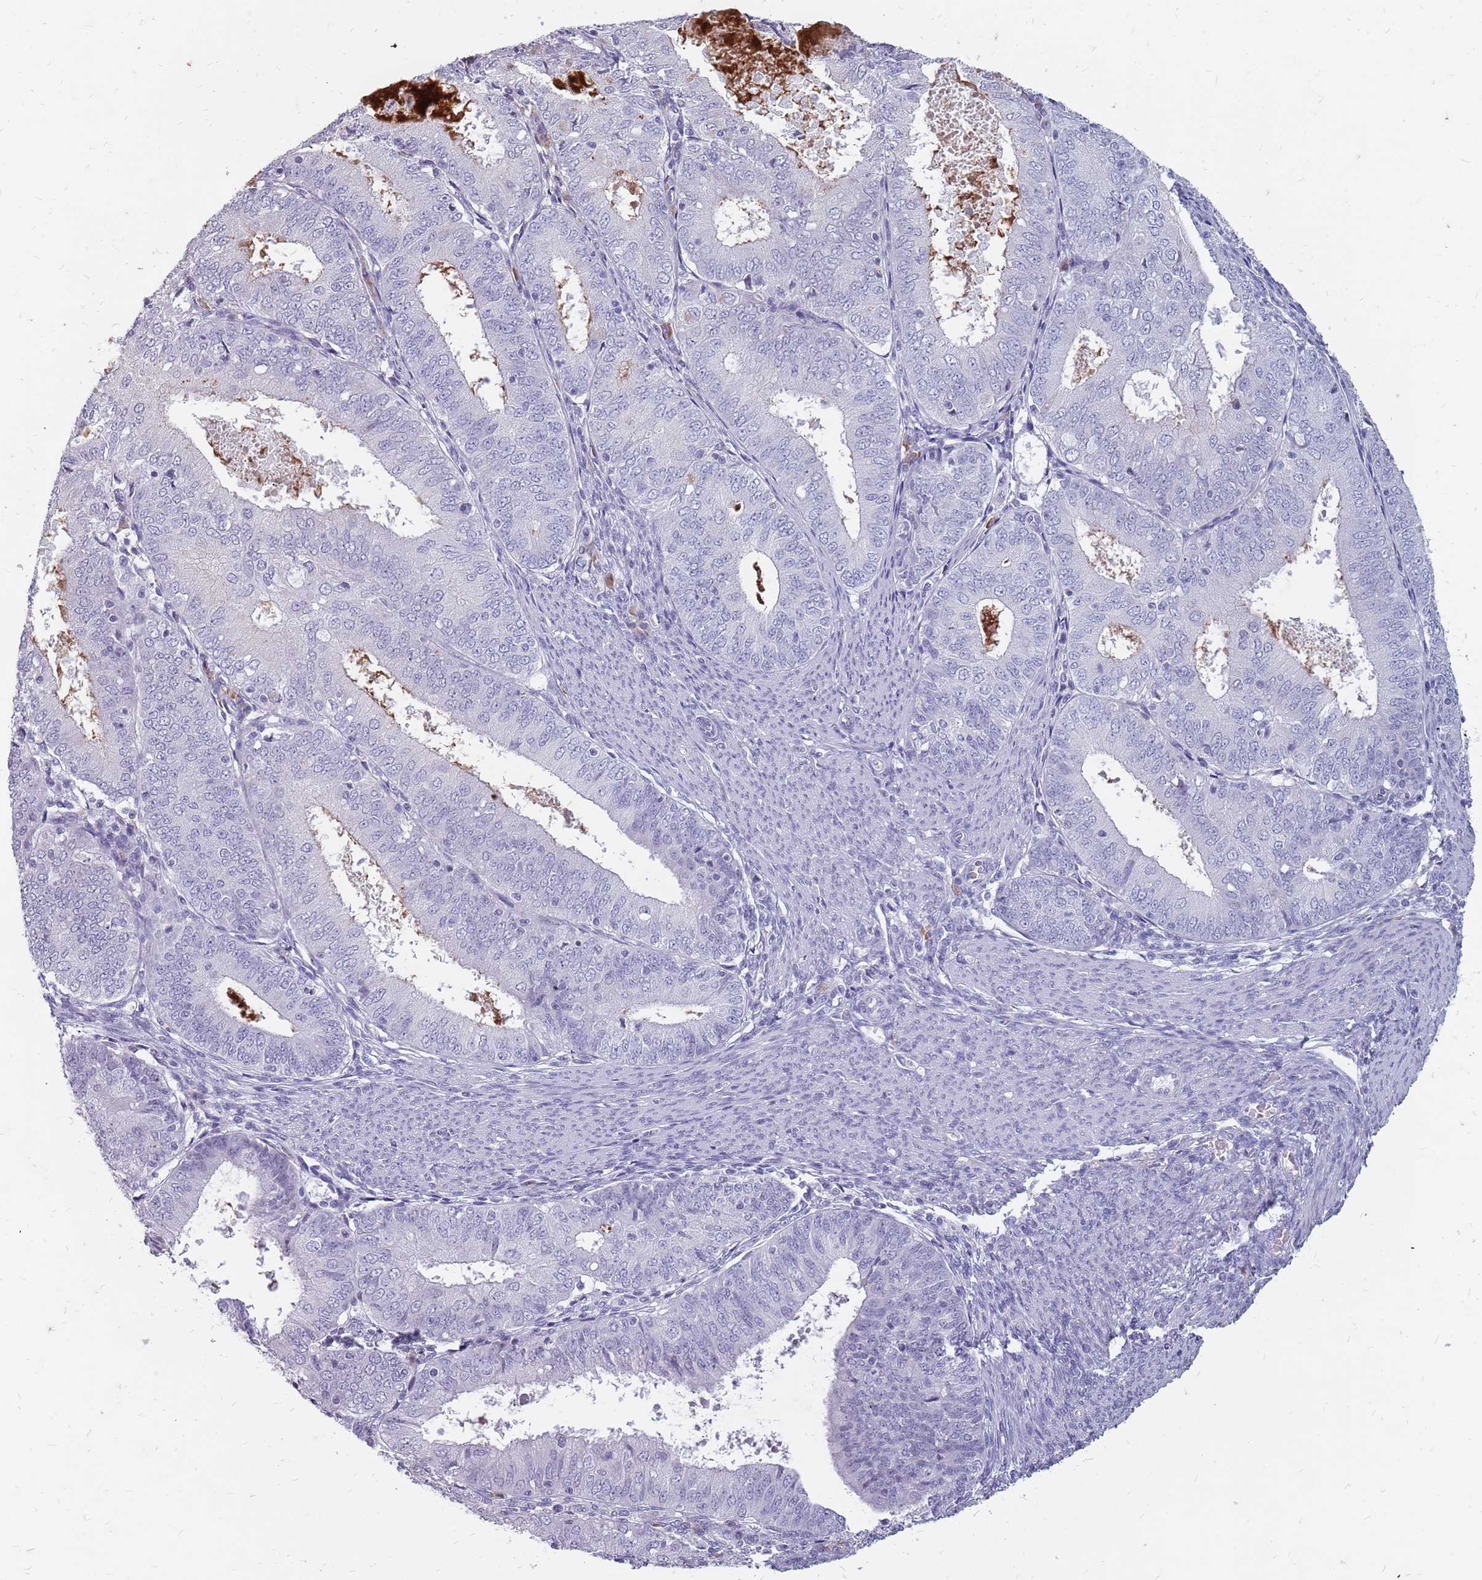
{"staining": {"intensity": "negative", "quantity": "none", "location": "none"}, "tissue": "endometrial cancer", "cell_type": "Tumor cells", "image_type": "cancer", "snomed": [{"axis": "morphology", "description": "Adenocarcinoma, NOS"}, {"axis": "topography", "description": "Endometrium"}], "caption": "Tumor cells are negative for brown protein staining in endometrial cancer.", "gene": "NEK6", "patient": {"sex": "female", "age": 57}}